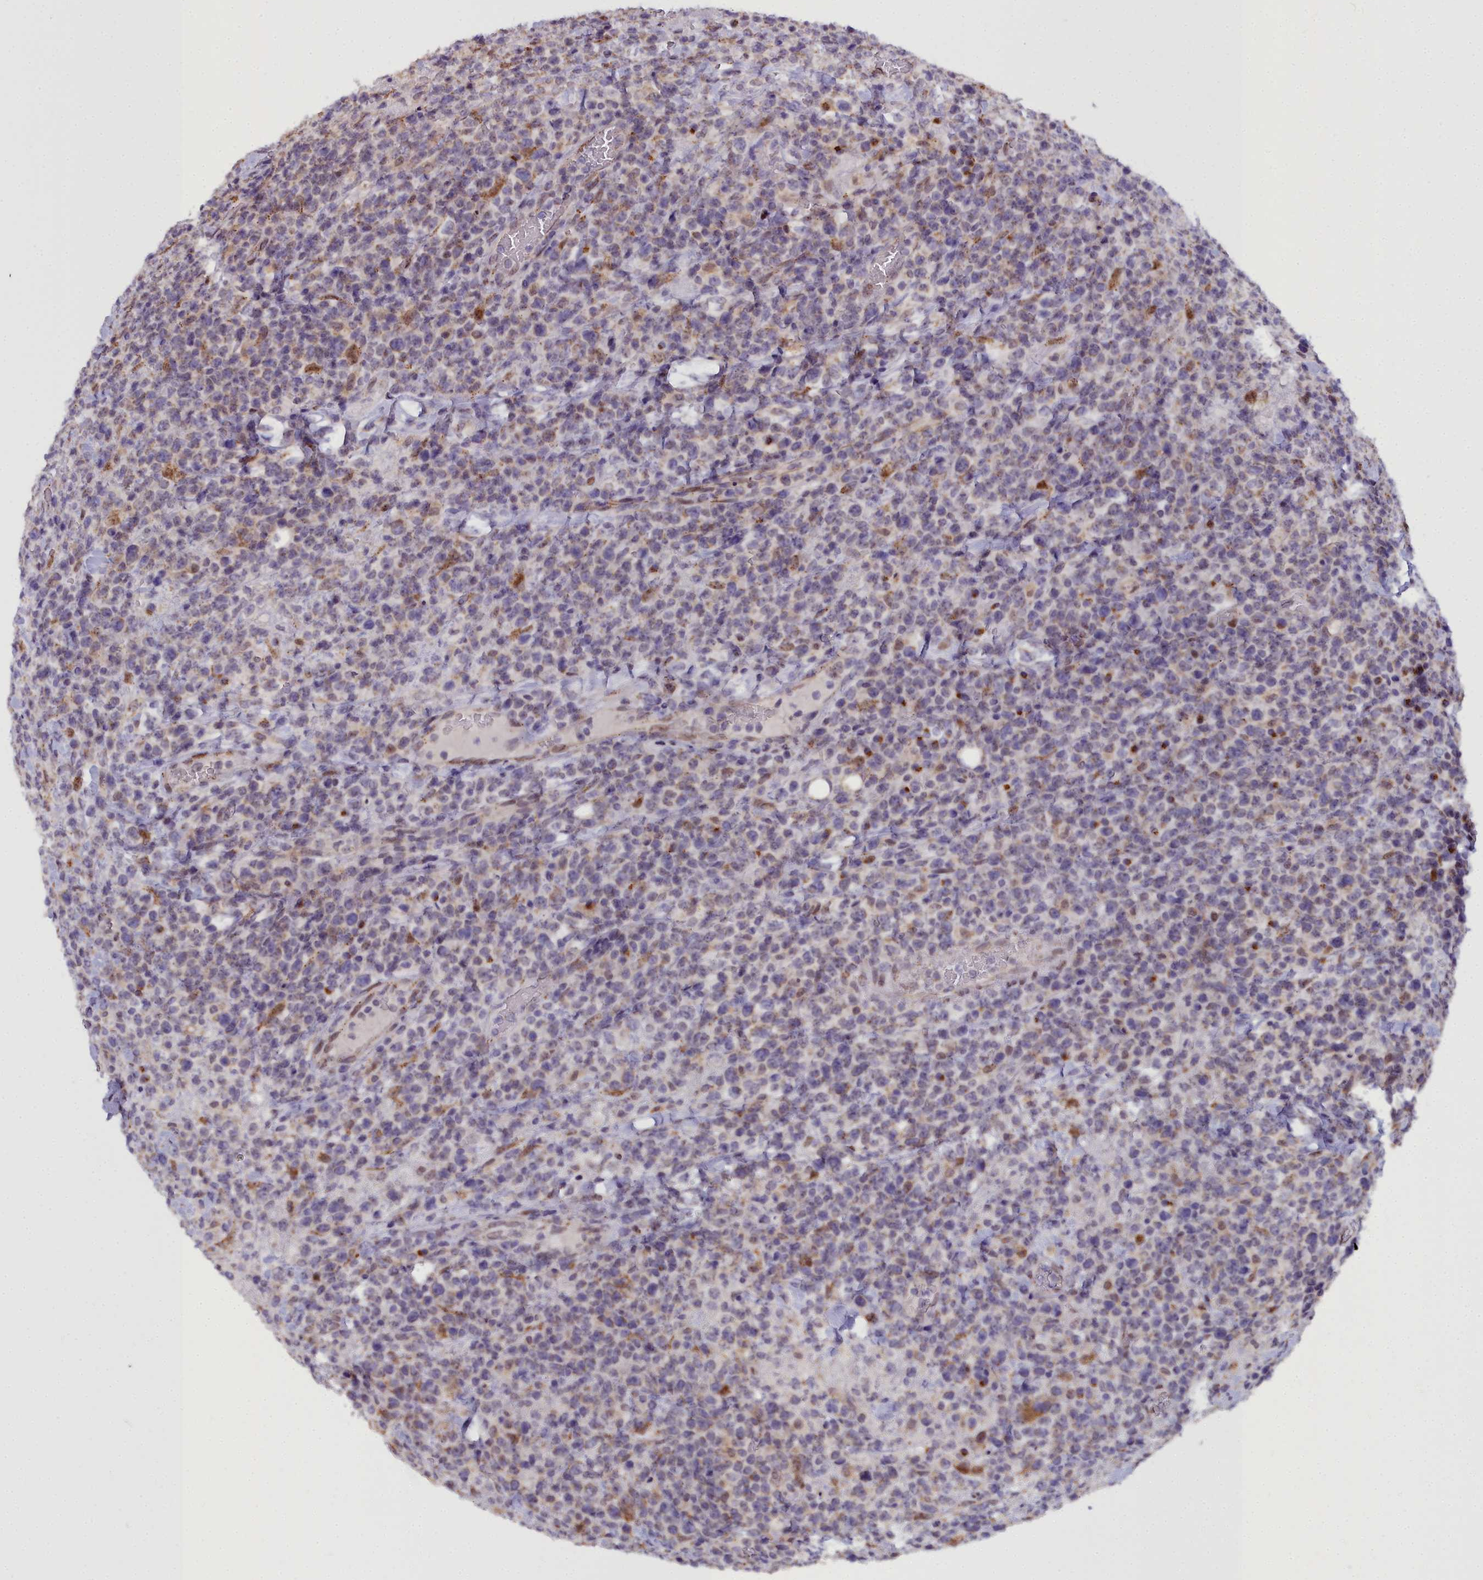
{"staining": {"intensity": "negative", "quantity": "none", "location": "none"}, "tissue": "lymphoma", "cell_type": "Tumor cells", "image_type": "cancer", "snomed": [{"axis": "morphology", "description": "Malignant lymphoma, non-Hodgkin's type, High grade"}, {"axis": "topography", "description": "Colon"}], "caption": "The micrograph shows no significant expression in tumor cells of lymphoma.", "gene": "WDPCP", "patient": {"sex": "female", "age": 53}}